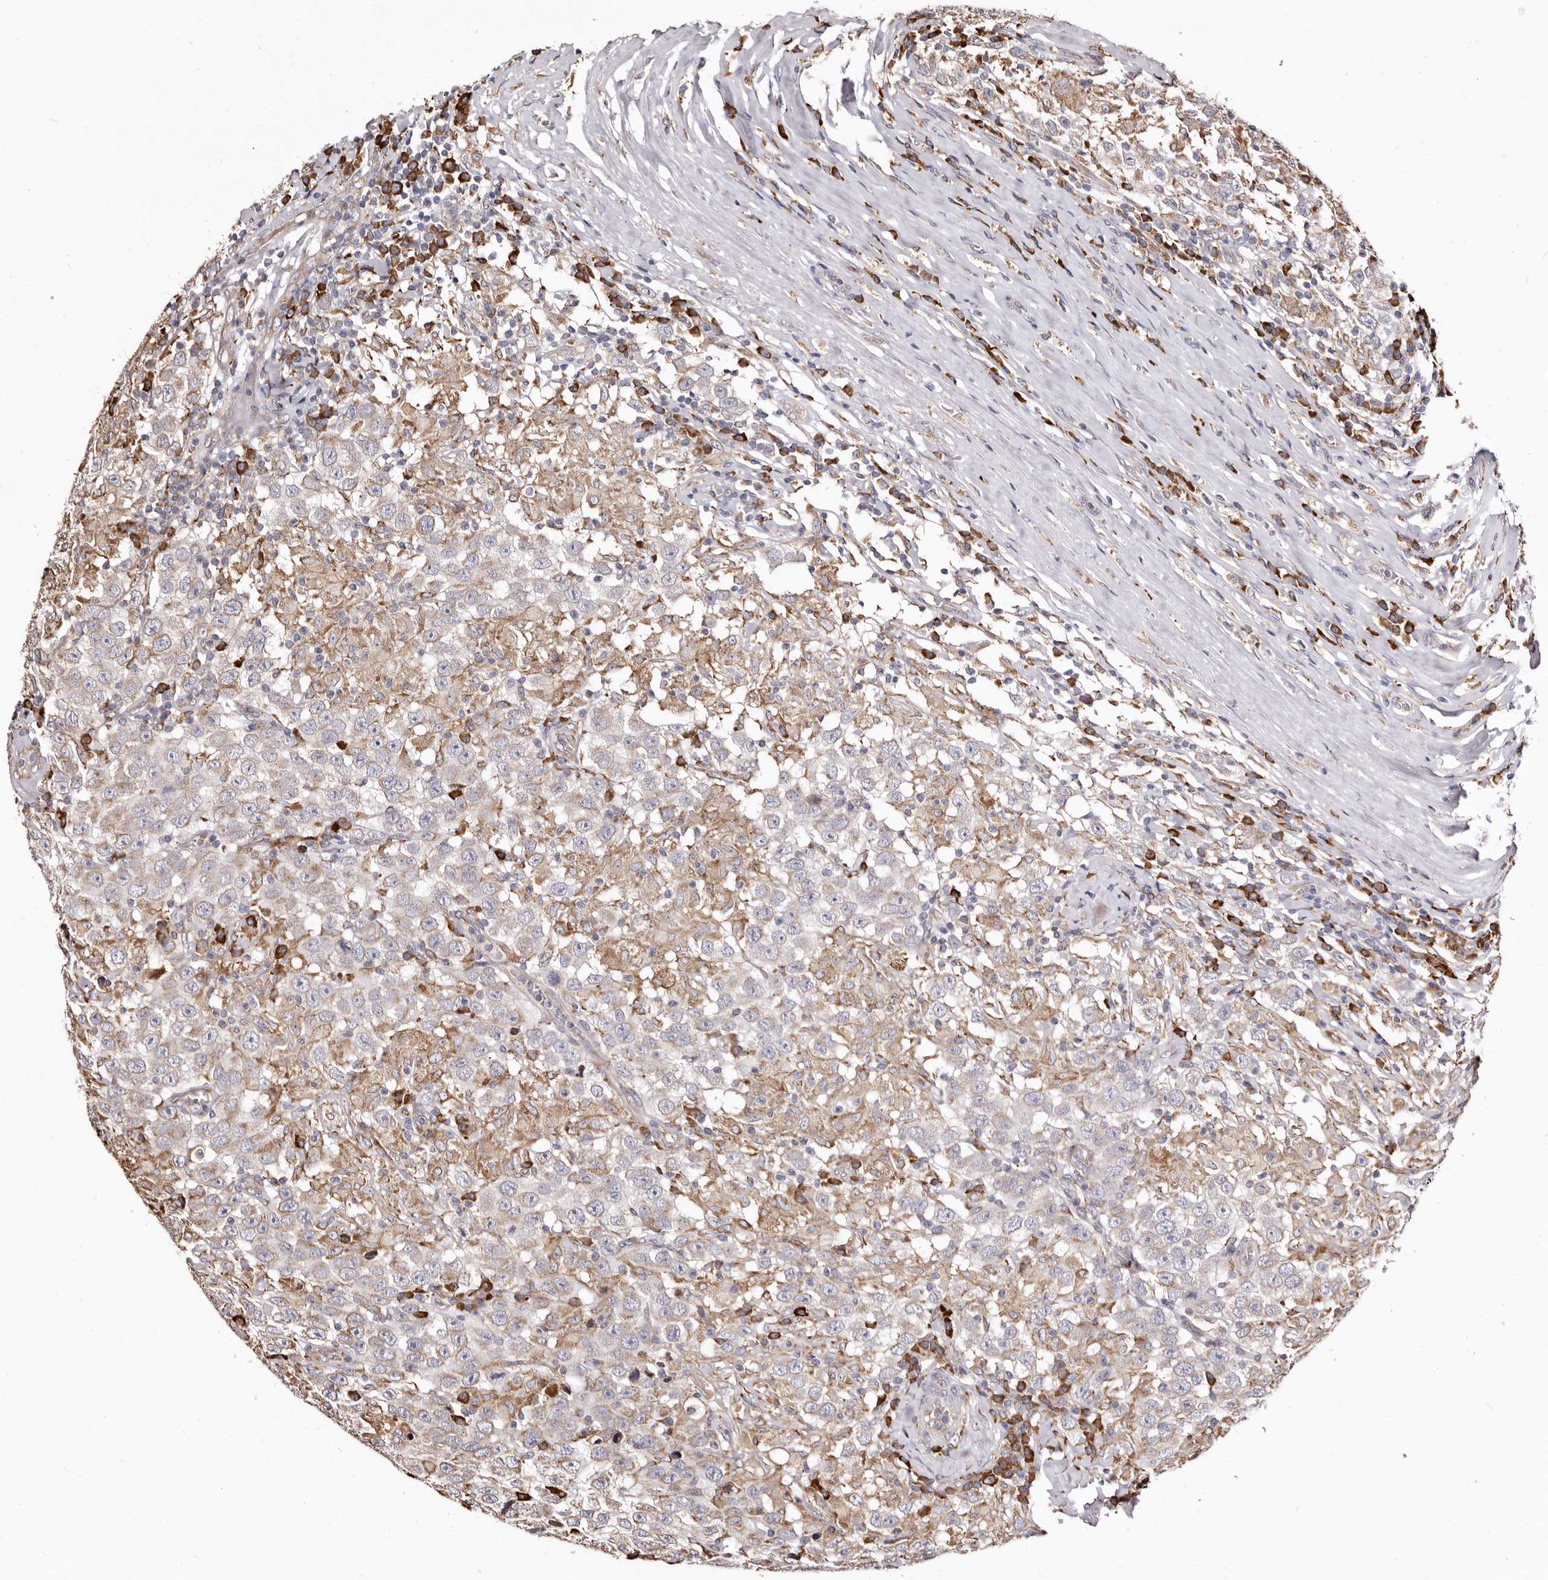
{"staining": {"intensity": "moderate", "quantity": "25%-75%", "location": "cytoplasmic/membranous"}, "tissue": "testis cancer", "cell_type": "Tumor cells", "image_type": "cancer", "snomed": [{"axis": "morphology", "description": "Seminoma, NOS"}, {"axis": "topography", "description": "Testis"}], "caption": "This histopathology image demonstrates IHC staining of human seminoma (testis), with medium moderate cytoplasmic/membranous expression in approximately 25%-75% of tumor cells.", "gene": "ACBD6", "patient": {"sex": "male", "age": 41}}